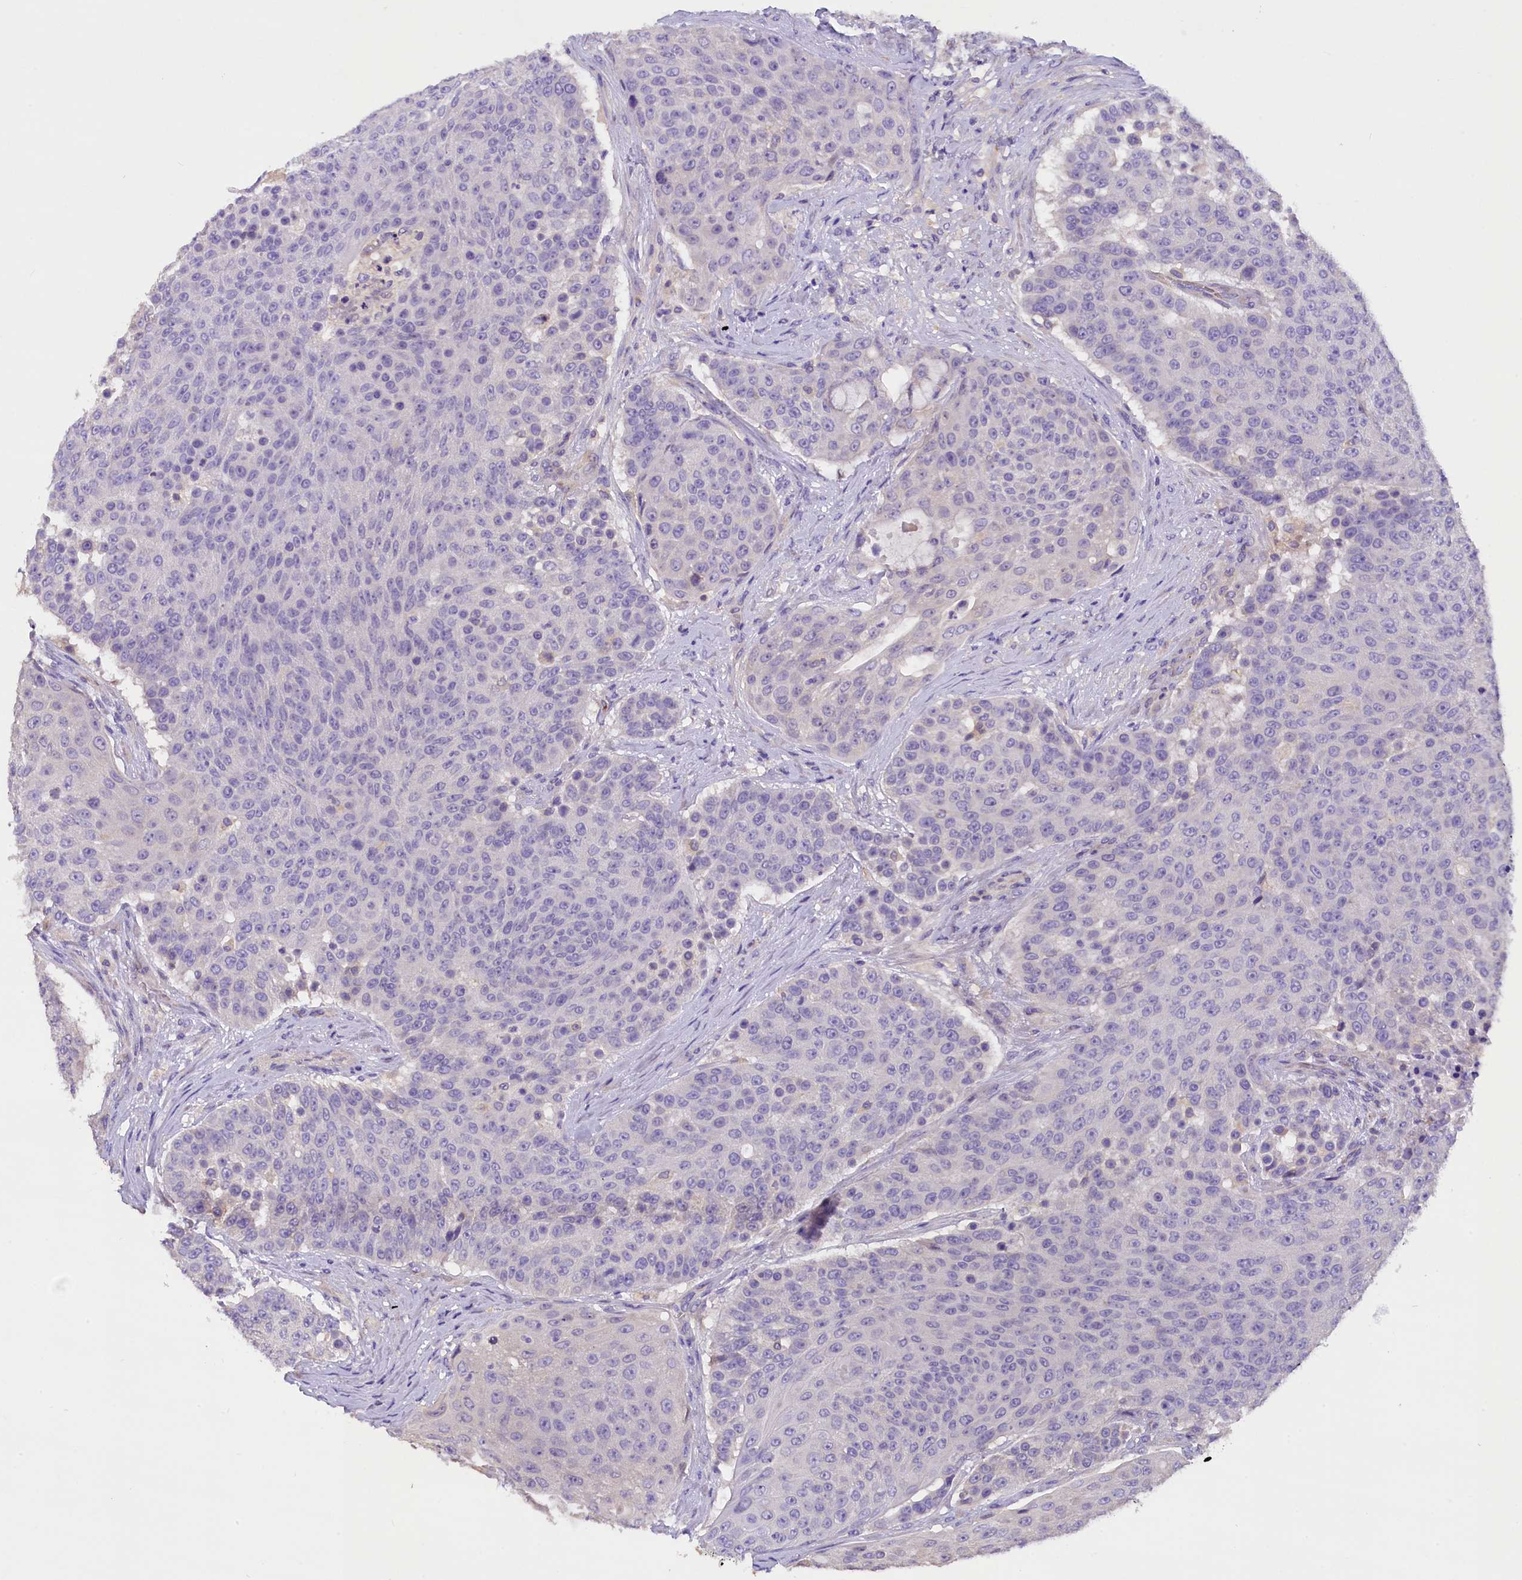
{"staining": {"intensity": "negative", "quantity": "none", "location": "none"}, "tissue": "urothelial cancer", "cell_type": "Tumor cells", "image_type": "cancer", "snomed": [{"axis": "morphology", "description": "Urothelial carcinoma, High grade"}, {"axis": "topography", "description": "Urinary bladder"}], "caption": "Immunohistochemistry (IHC) image of neoplastic tissue: urothelial cancer stained with DAB shows no significant protein staining in tumor cells.", "gene": "AP3B2", "patient": {"sex": "female", "age": 63}}